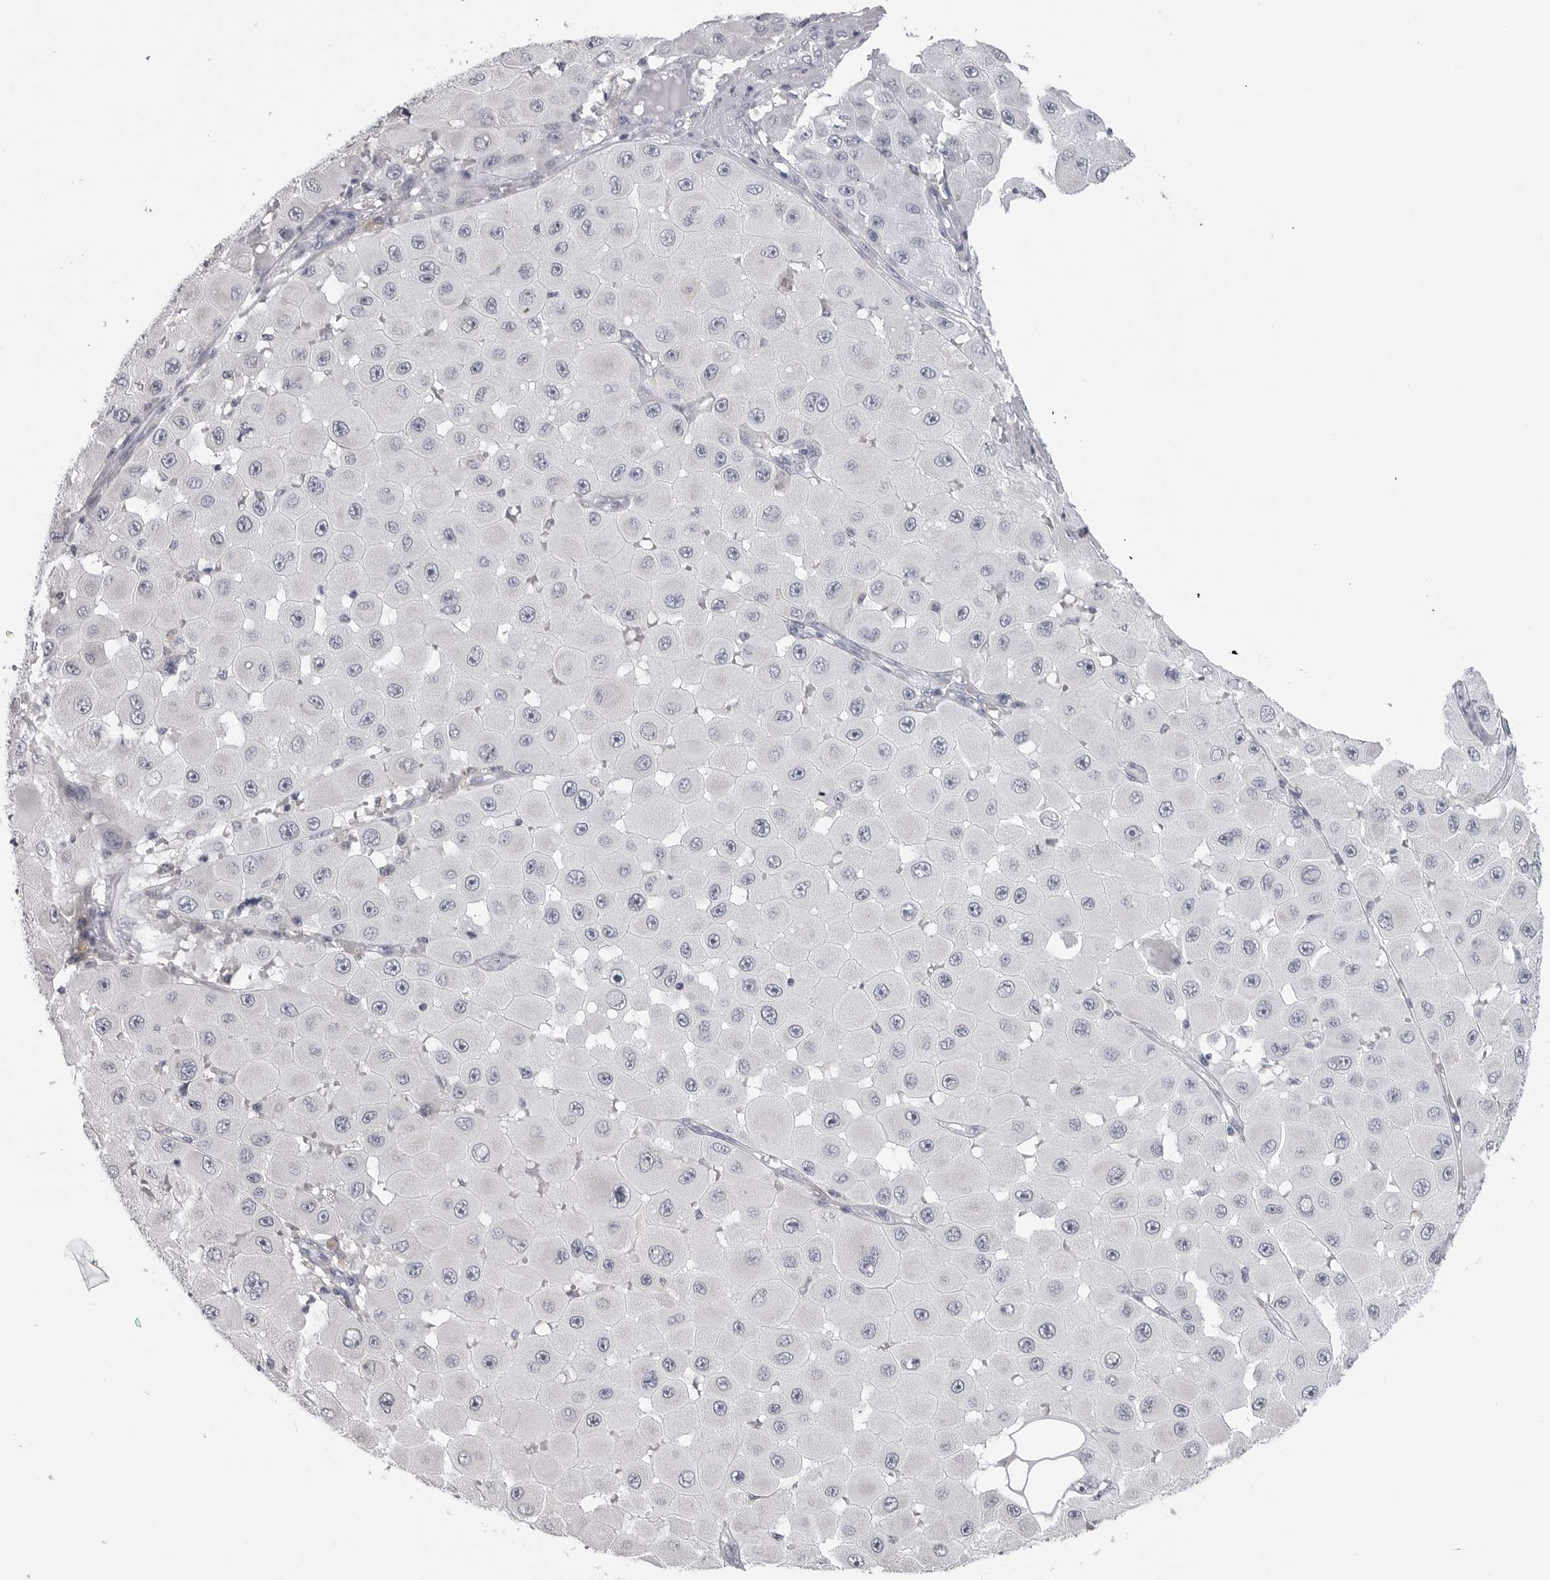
{"staining": {"intensity": "negative", "quantity": "none", "location": "none"}, "tissue": "melanoma", "cell_type": "Tumor cells", "image_type": "cancer", "snomed": [{"axis": "morphology", "description": "Malignant melanoma, NOS"}, {"axis": "topography", "description": "Skin"}], "caption": "IHC of human melanoma demonstrates no positivity in tumor cells.", "gene": "PGA3", "patient": {"sex": "female", "age": 81}}